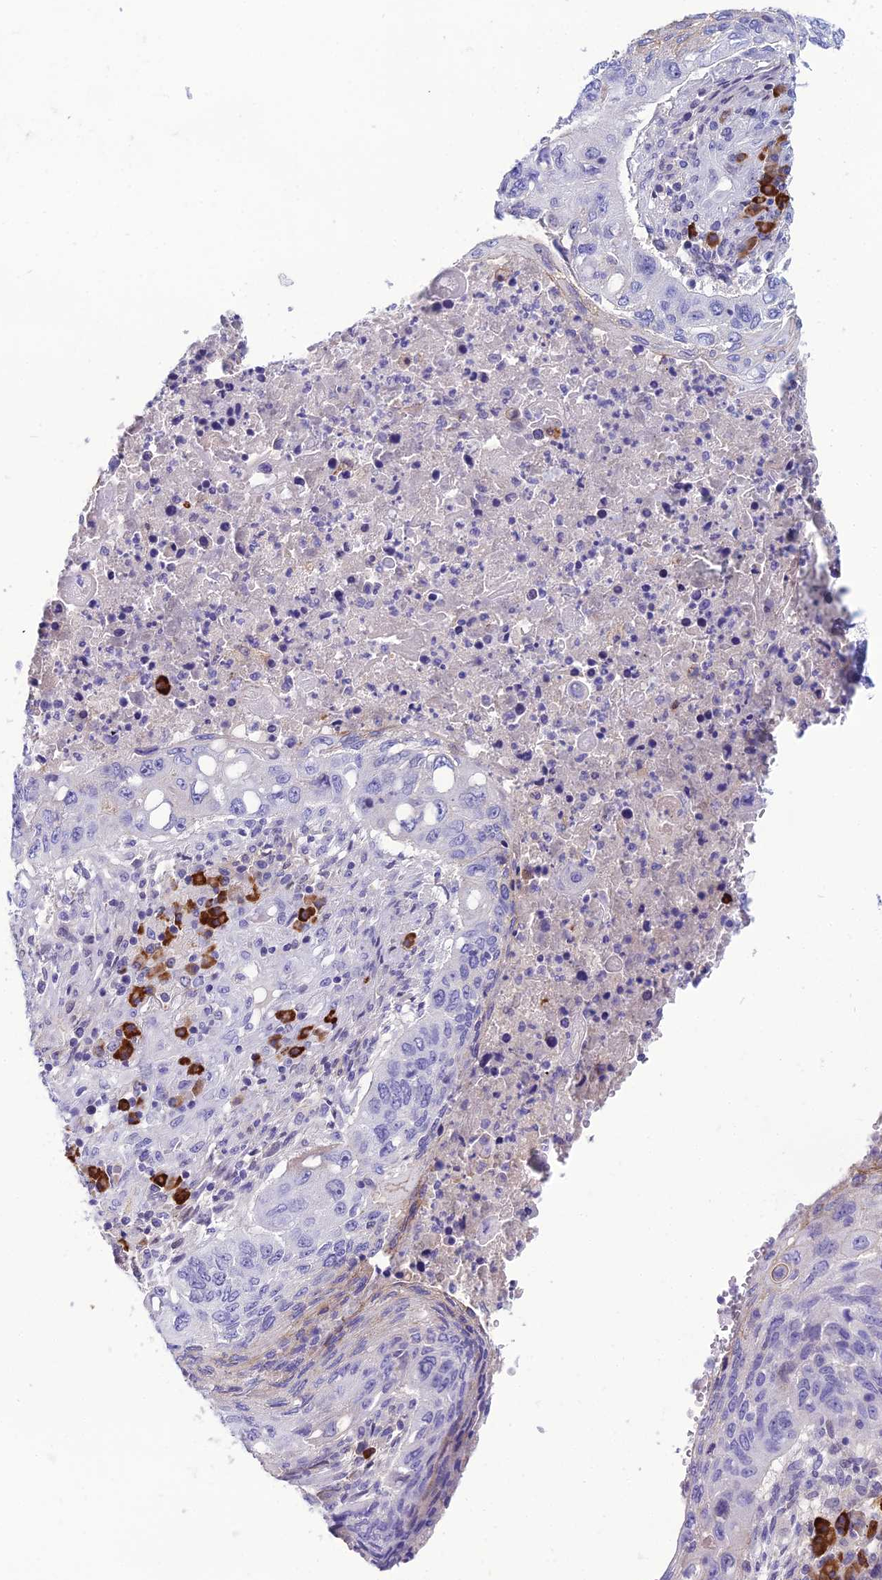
{"staining": {"intensity": "negative", "quantity": "none", "location": "none"}, "tissue": "lung cancer", "cell_type": "Tumor cells", "image_type": "cancer", "snomed": [{"axis": "morphology", "description": "Squamous cell carcinoma, NOS"}, {"axis": "topography", "description": "Lung"}], "caption": "This micrograph is of lung squamous cell carcinoma stained with IHC to label a protein in brown with the nuclei are counter-stained blue. There is no staining in tumor cells.", "gene": "CRB2", "patient": {"sex": "female", "age": 63}}